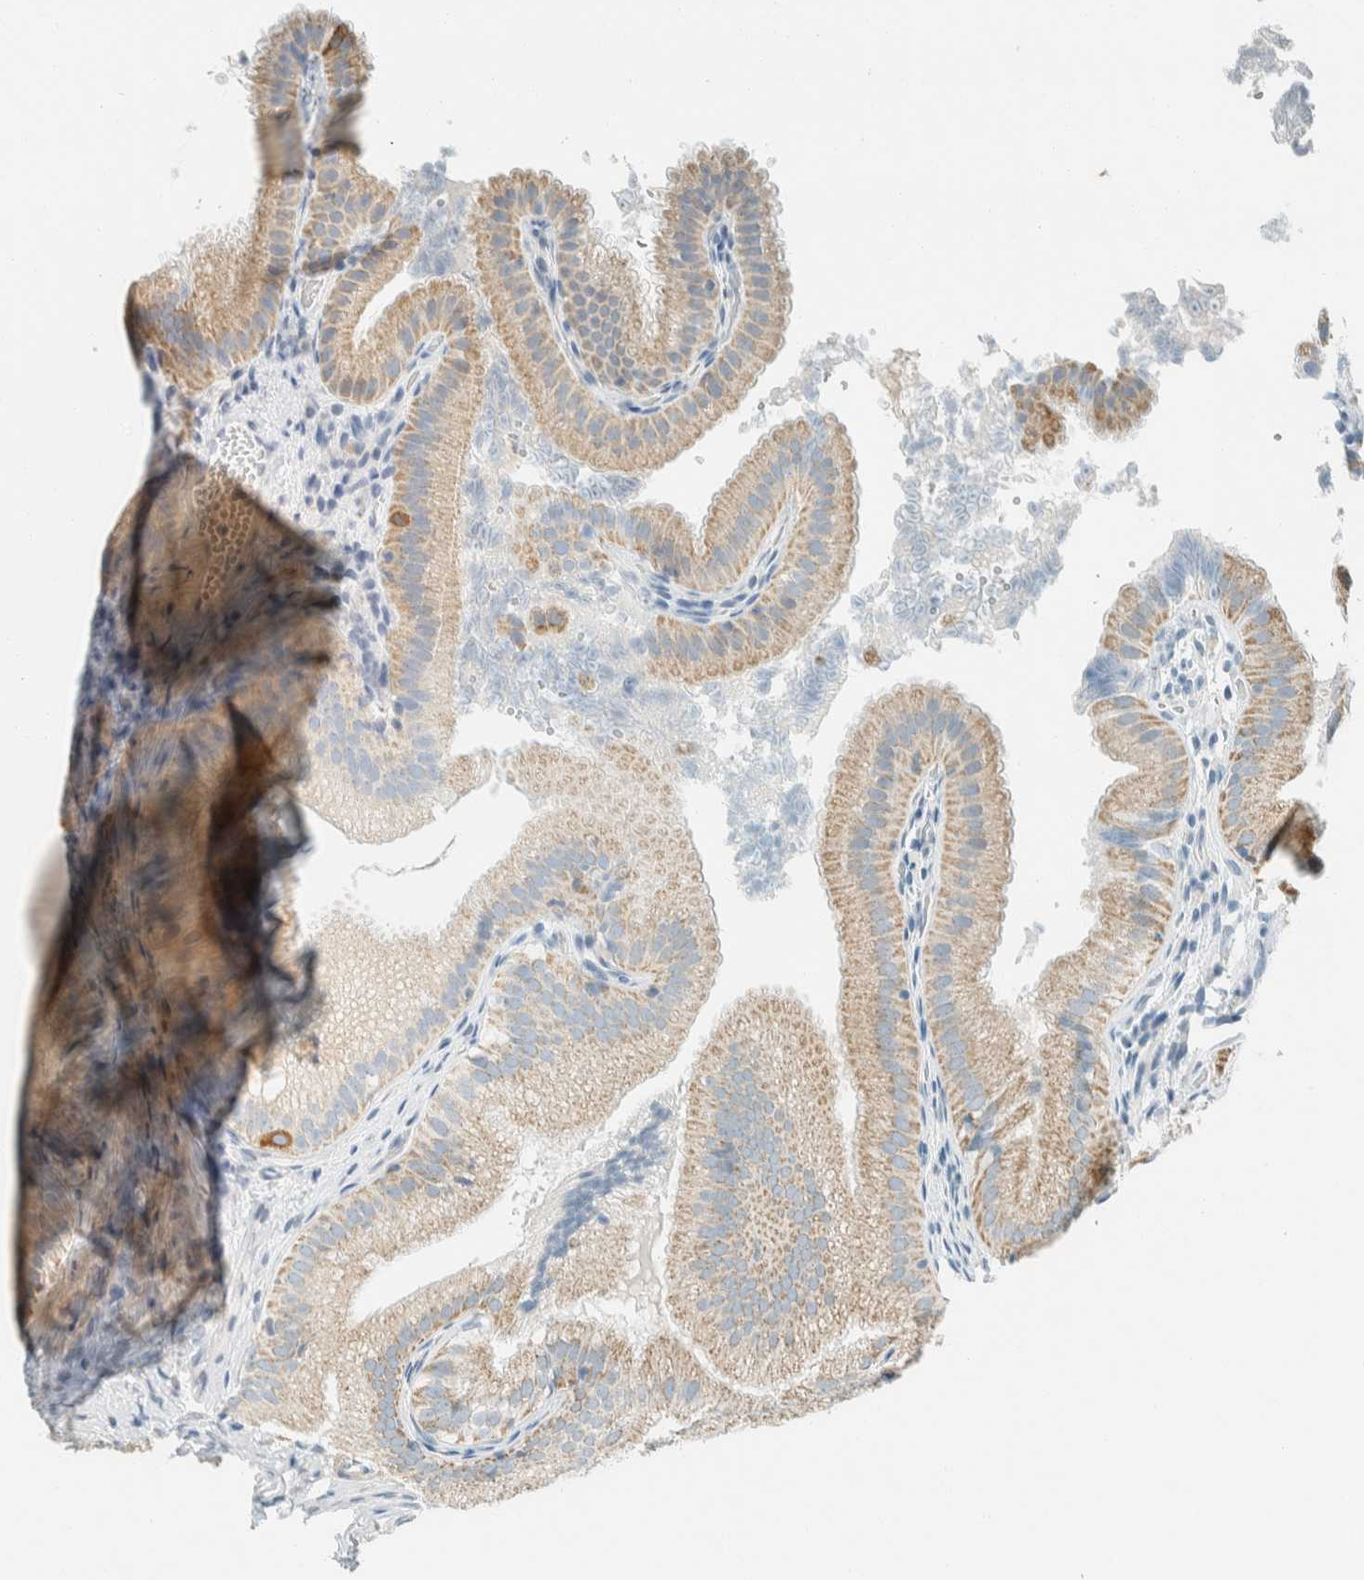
{"staining": {"intensity": "moderate", "quantity": "25%-75%", "location": "cytoplasmic/membranous"}, "tissue": "gallbladder", "cell_type": "Glandular cells", "image_type": "normal", "snomed": [{"axis": "morphology", "description": "Normal tissue, NOS"}, {"axis": "topography", "description": "Gallbladder"}], "caption": "Protein expression analysis of unremarkable human gallbladder reveals moderate cytoplasmic/membranous expression in about 25%-75% of glandular cells.", "gene": "AARSD1", "patient": {"sex": "female", "age": 30}}